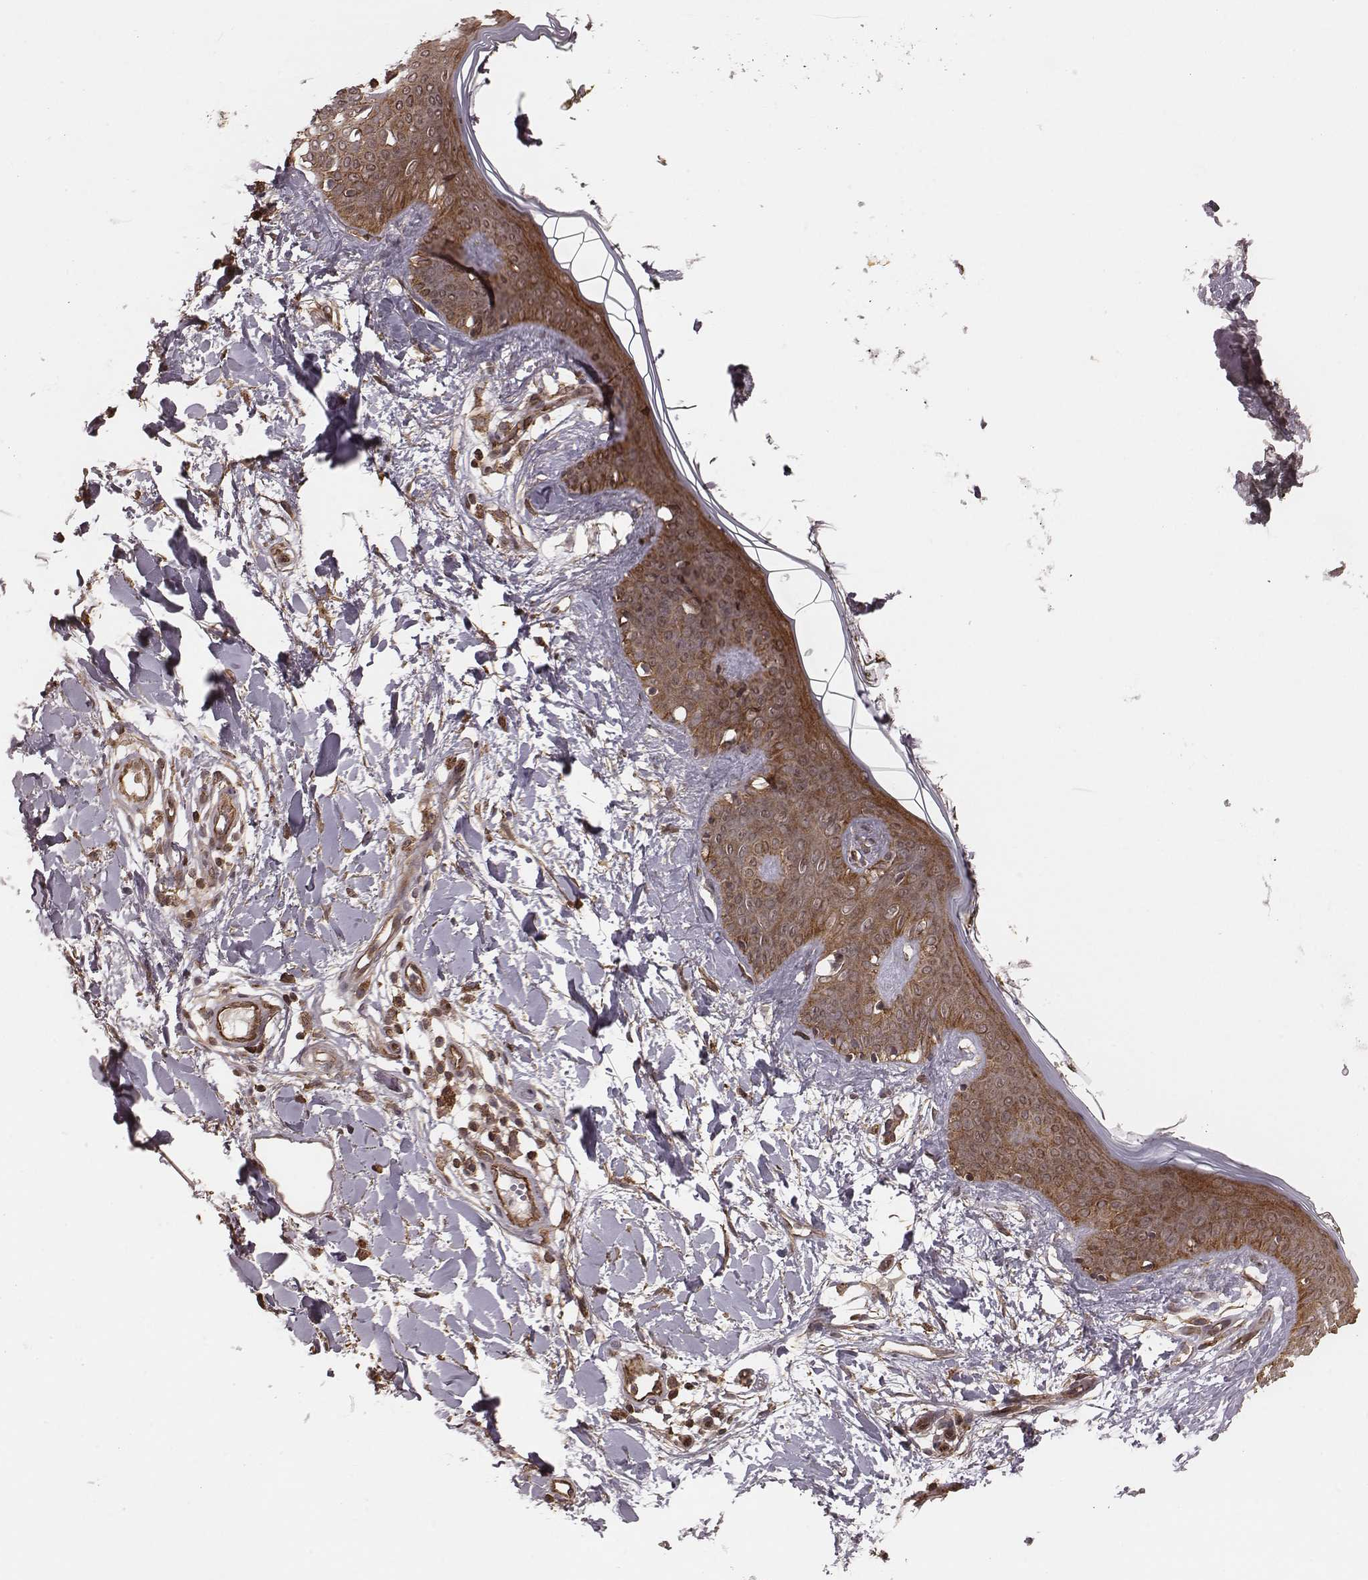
{"staining": {"intensity": "moderate", "quantity": "25%-75%", "location": "nuclear"}, "tissue": "skin", "cell_type": "Fibroblasts", "image_type": "normal", "snomed": [{"axis": "morphology", "description": "Normal tissue, NOS"}, {"axis": "topography", "description": "Skin"}], "caption": "Immunohistochemistry (IHC) of normal skin demonstrates medium levels of moderate nuclear expression in approximately 25%-75% of fibroblasts. Nuclei are stained in blue.", "gene": "RPL3", "patient": {"sex": "female", "age": 34}}